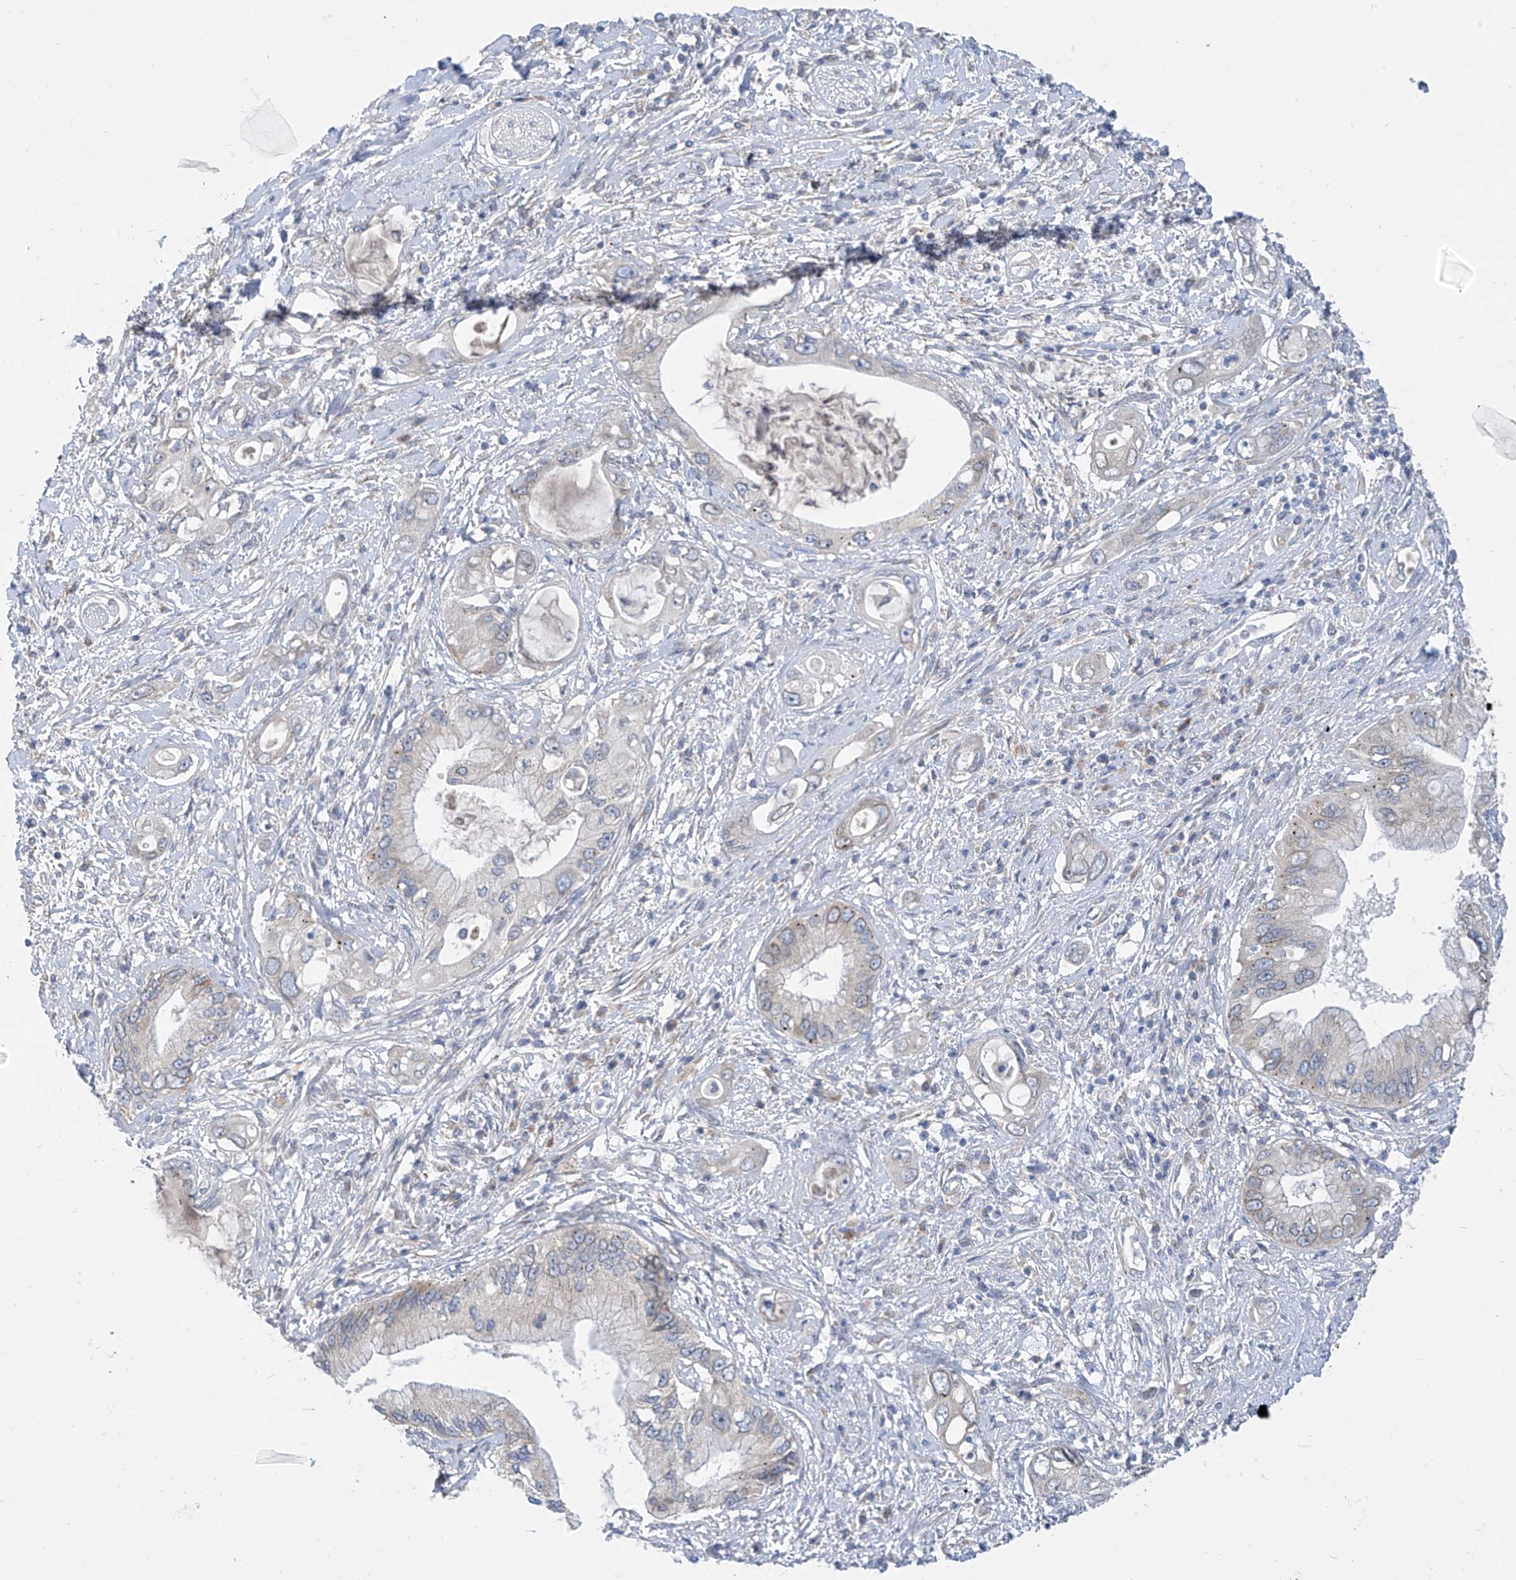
{"staining": {"intensity": "negative", "quantity": "none", "location": "none"}, "tissue": "pancreatic cancer", "cell_type": "Tumor cells", "image_type": "cancer", "snomed": [{"axis": "morphology", "description": "Inflammation, NOS"}, {"axis": "morphology", "description": "Adenocarcinoma, NOS"}, {"axis": "topography", "description": "Pancreas"}], "caption": "Pancreatic adenocarcinoma was stained to show a protein in brown. There is no significant expression in tumor cells.", "gene": "KRTAP25-1", "patient": {"sex": "female", "age": 56}}